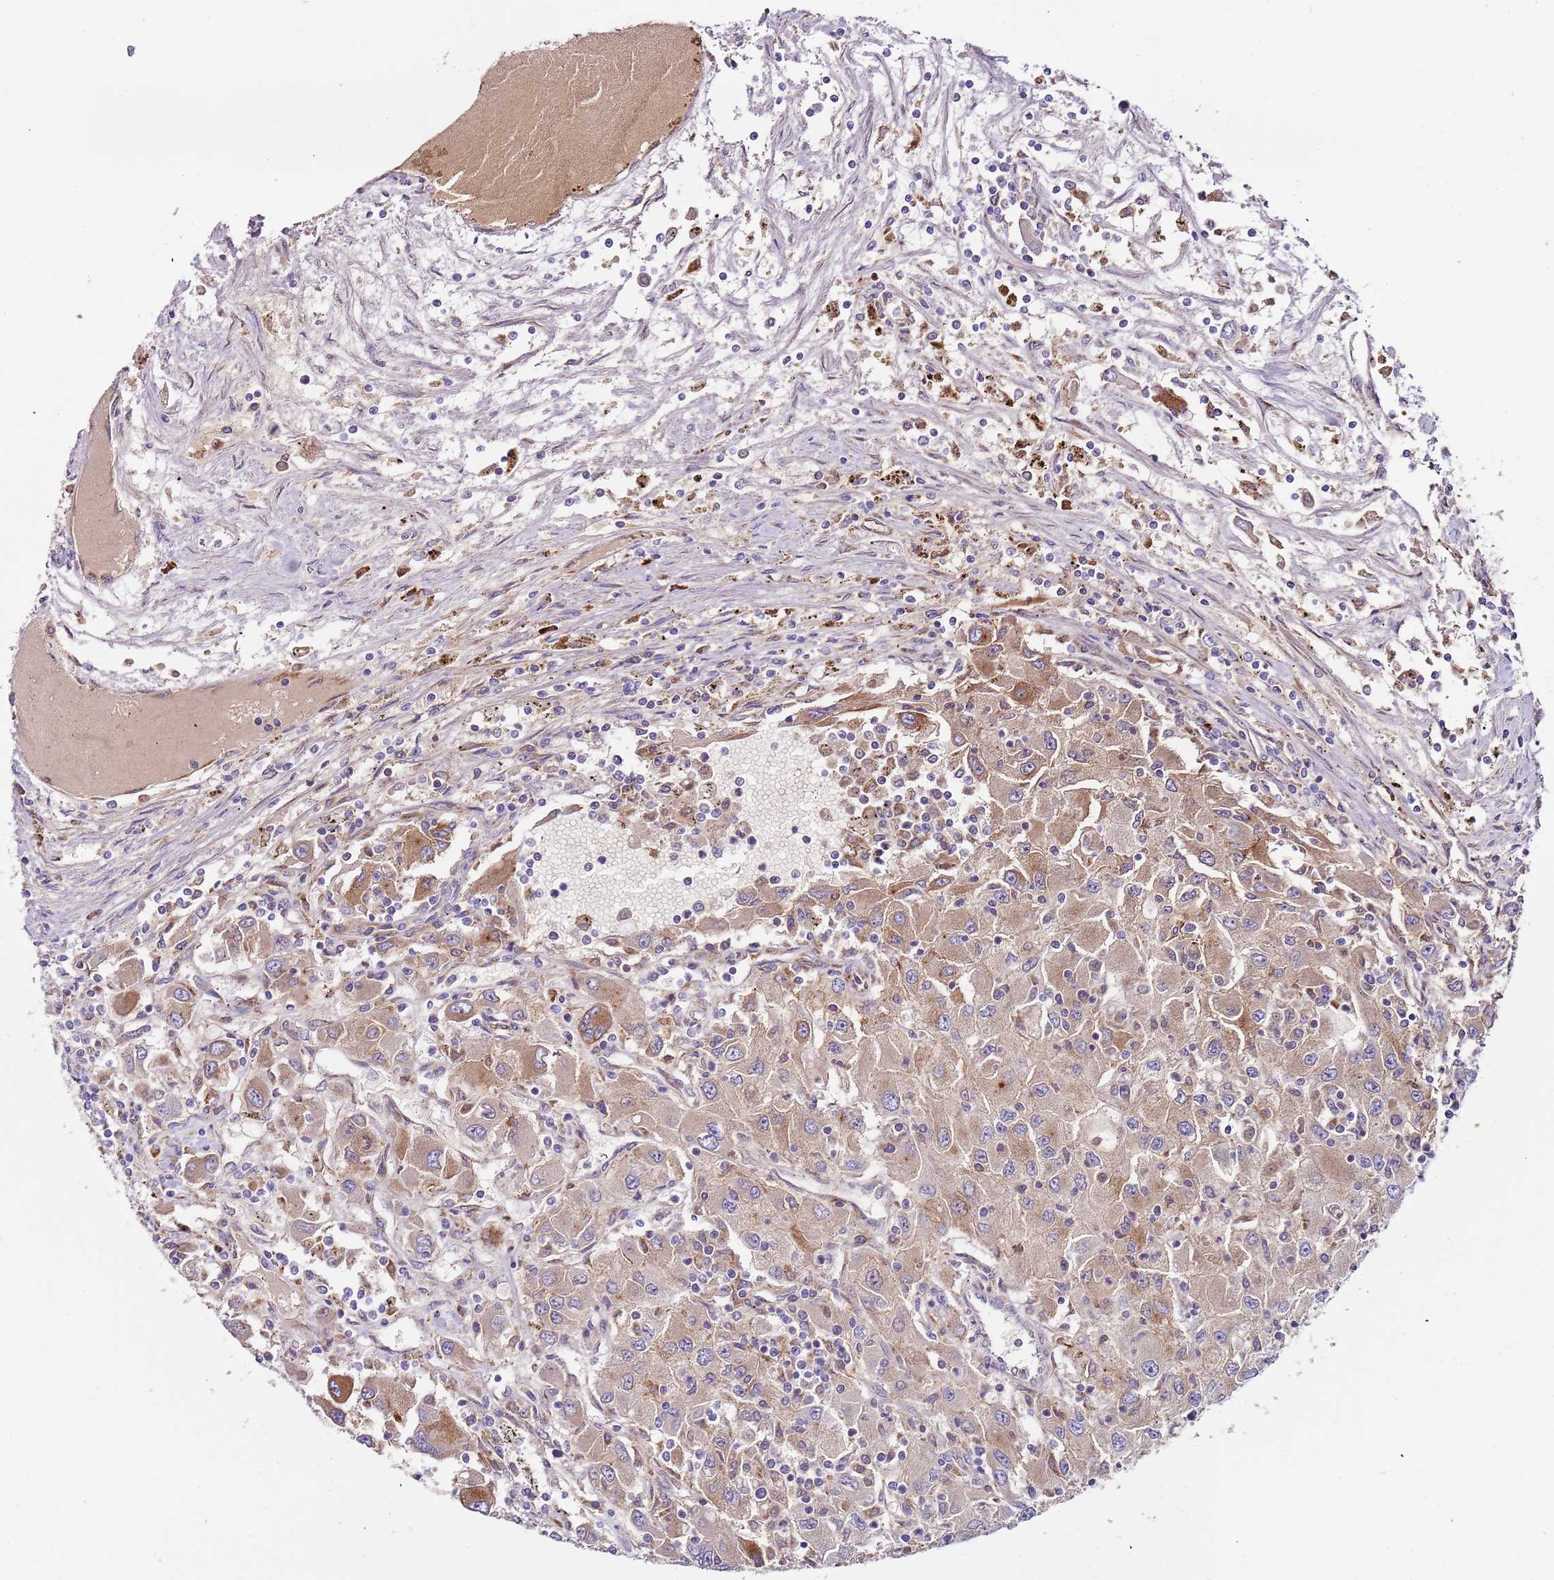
{"staining": {"intensity": "moderate", "quantity": ">75%", "location": "cytoplasmic/membranous"}, "tissue": "renal cancer", "cell_type": "Tumor cells", "image_type": "cancer", "snomed": [{"axis": "morphology", "description": "Adenocarcinoma, NOS"}, {"axis": "topography", "description": "Kidney"}], "caption": "Immunohistochemical staining of human renal cancer (adenocarcinoma) shows medium levels of moderate cytoplasmic/membranous staining in approximately >75% of tumor cells.", "gene": "VWCE", "patient": {"sex": "female", "age": 67}}